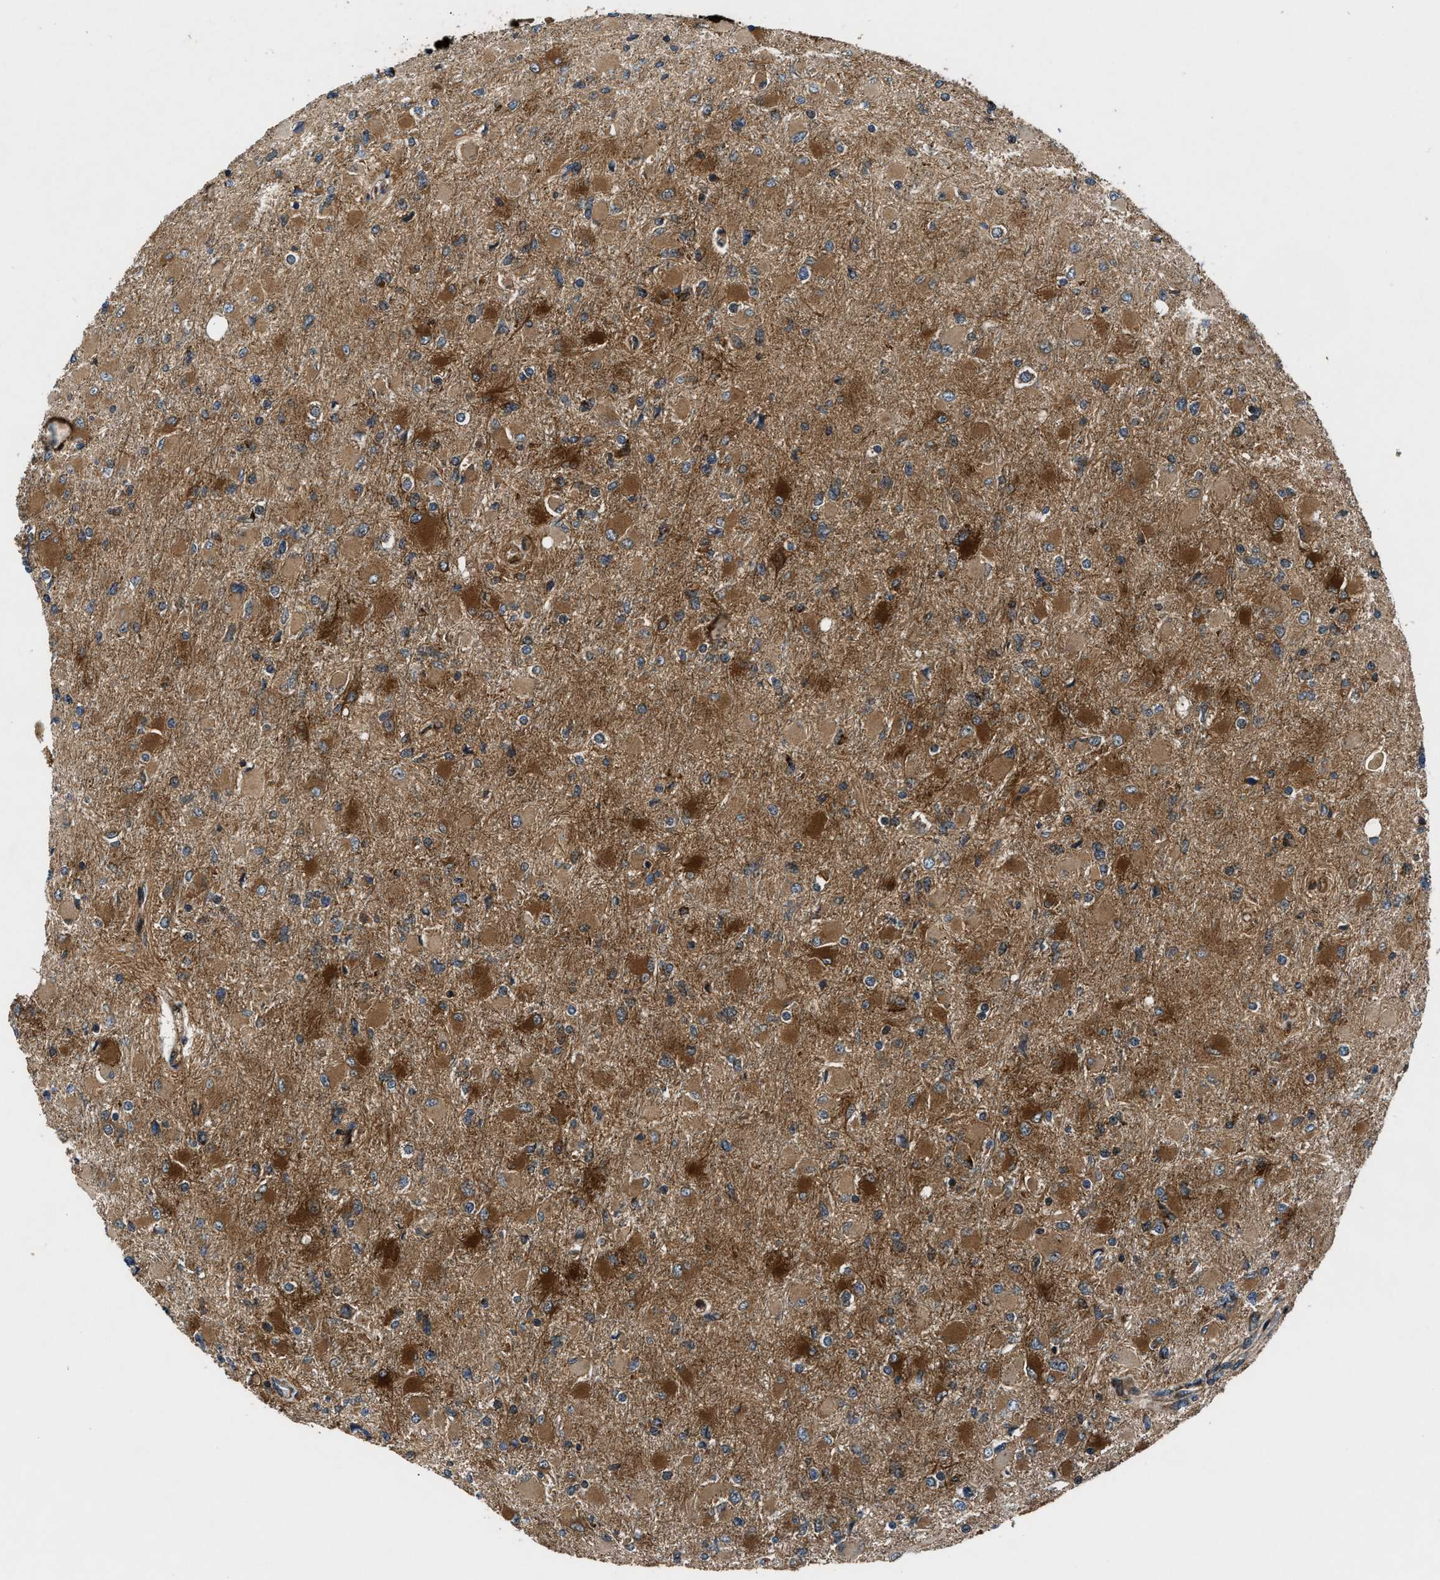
{"staining": {"intensity": "moderate", "quantity": ">75%", "location": "cytoplasmic/membranous"}, "tissue": "glioma", "cell_type": "Tumor cells", "image_type": "cancer", "snomed": [{"axis": "morphology", "description": "Glioma, malignant, High grade"}, {"axis": "topography", "description": "Cerebral cortex"}], "caption": "Tumor cells reveal medium levels of moderate cytoplasmic/membranous positivity in approximately >75% of cells in human glioma.", "gene": "PNPLA8", "patient": {"sex": "female", "age": 36}}